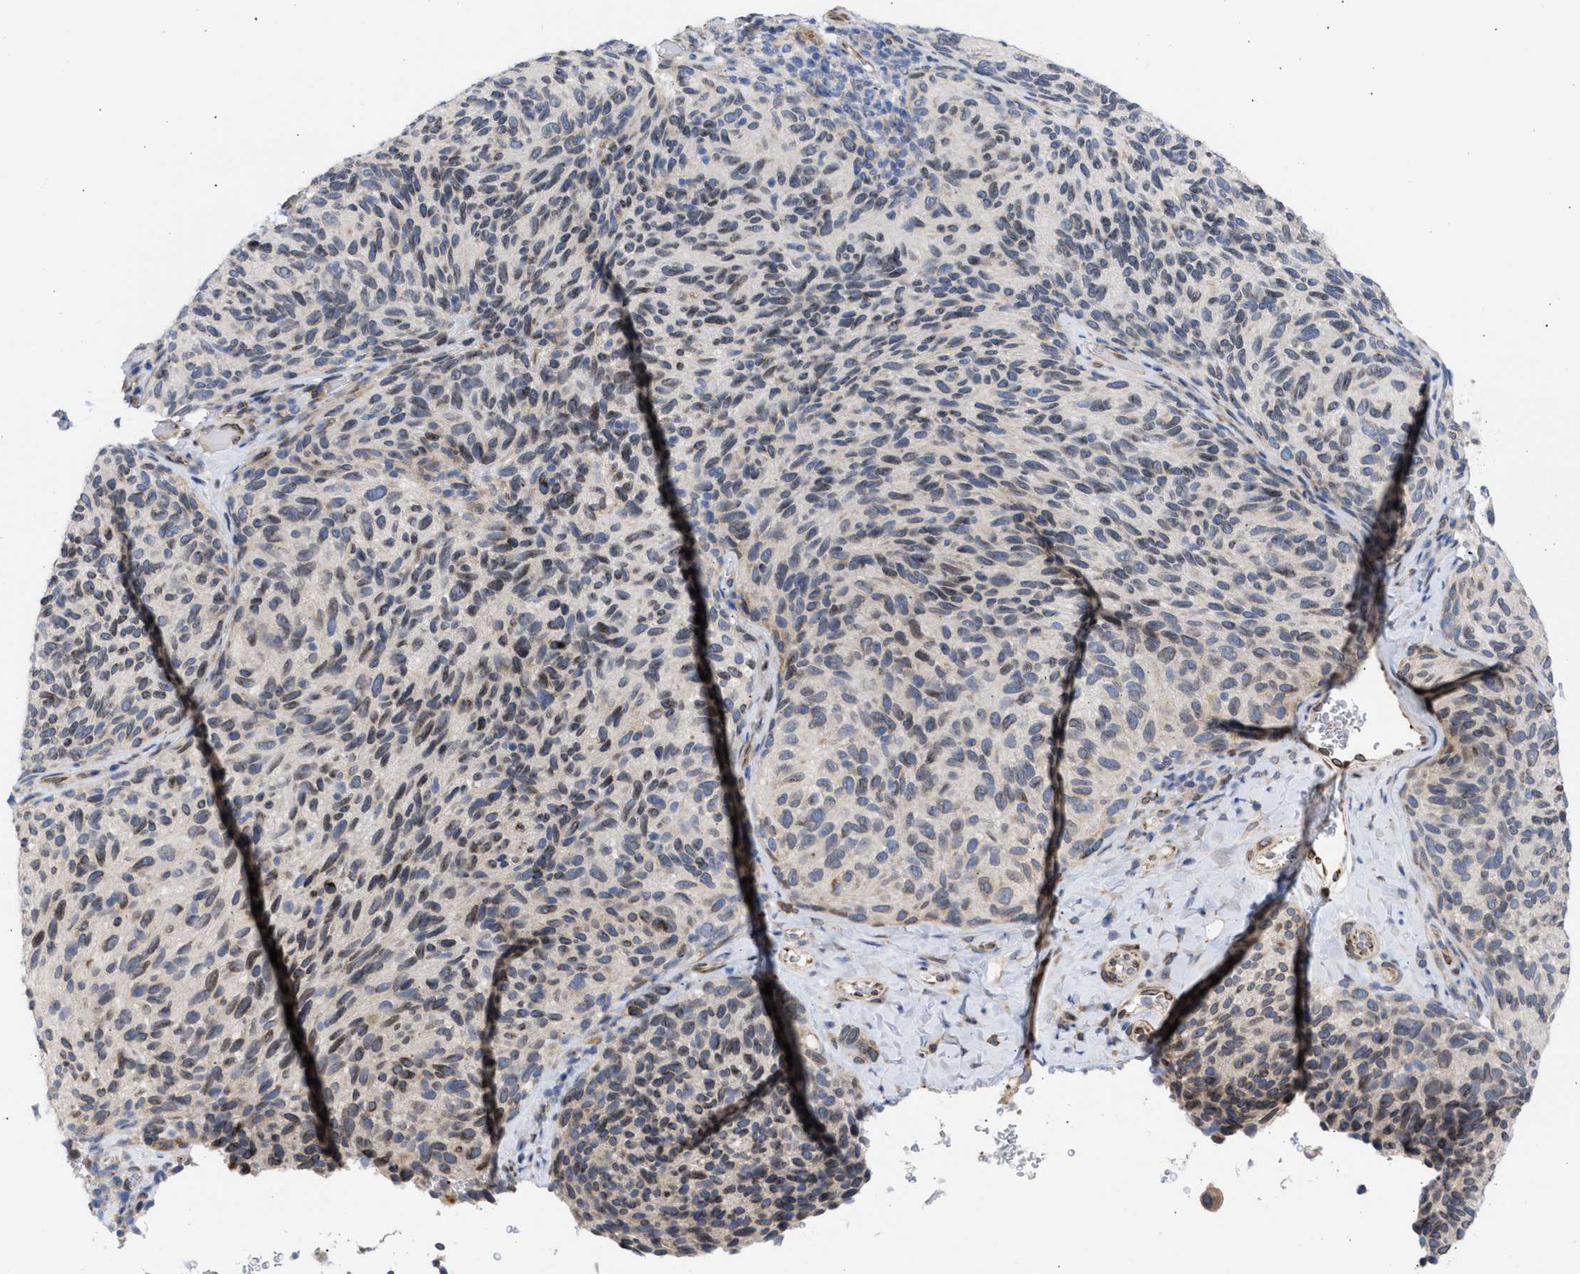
{"staining": {"intensity": "weak", "quantity": "25%-75%", "location": "nuclear"}, "tissue": "melanoma", "cell_type": "Tumor cells", "image_type": "cancer", "snomed": [{"axis": "morphology", "description": "Malignant melanoma, NOS"}, {"axis": "topography", "description": "Skin"}], "caption": "Melanoma stained with a brown dye displays weak nuclear positive expression in about 25%-75% of tumor cells.", "gene": "NUP35", "patient": {"sex": "female", "age": 73}}